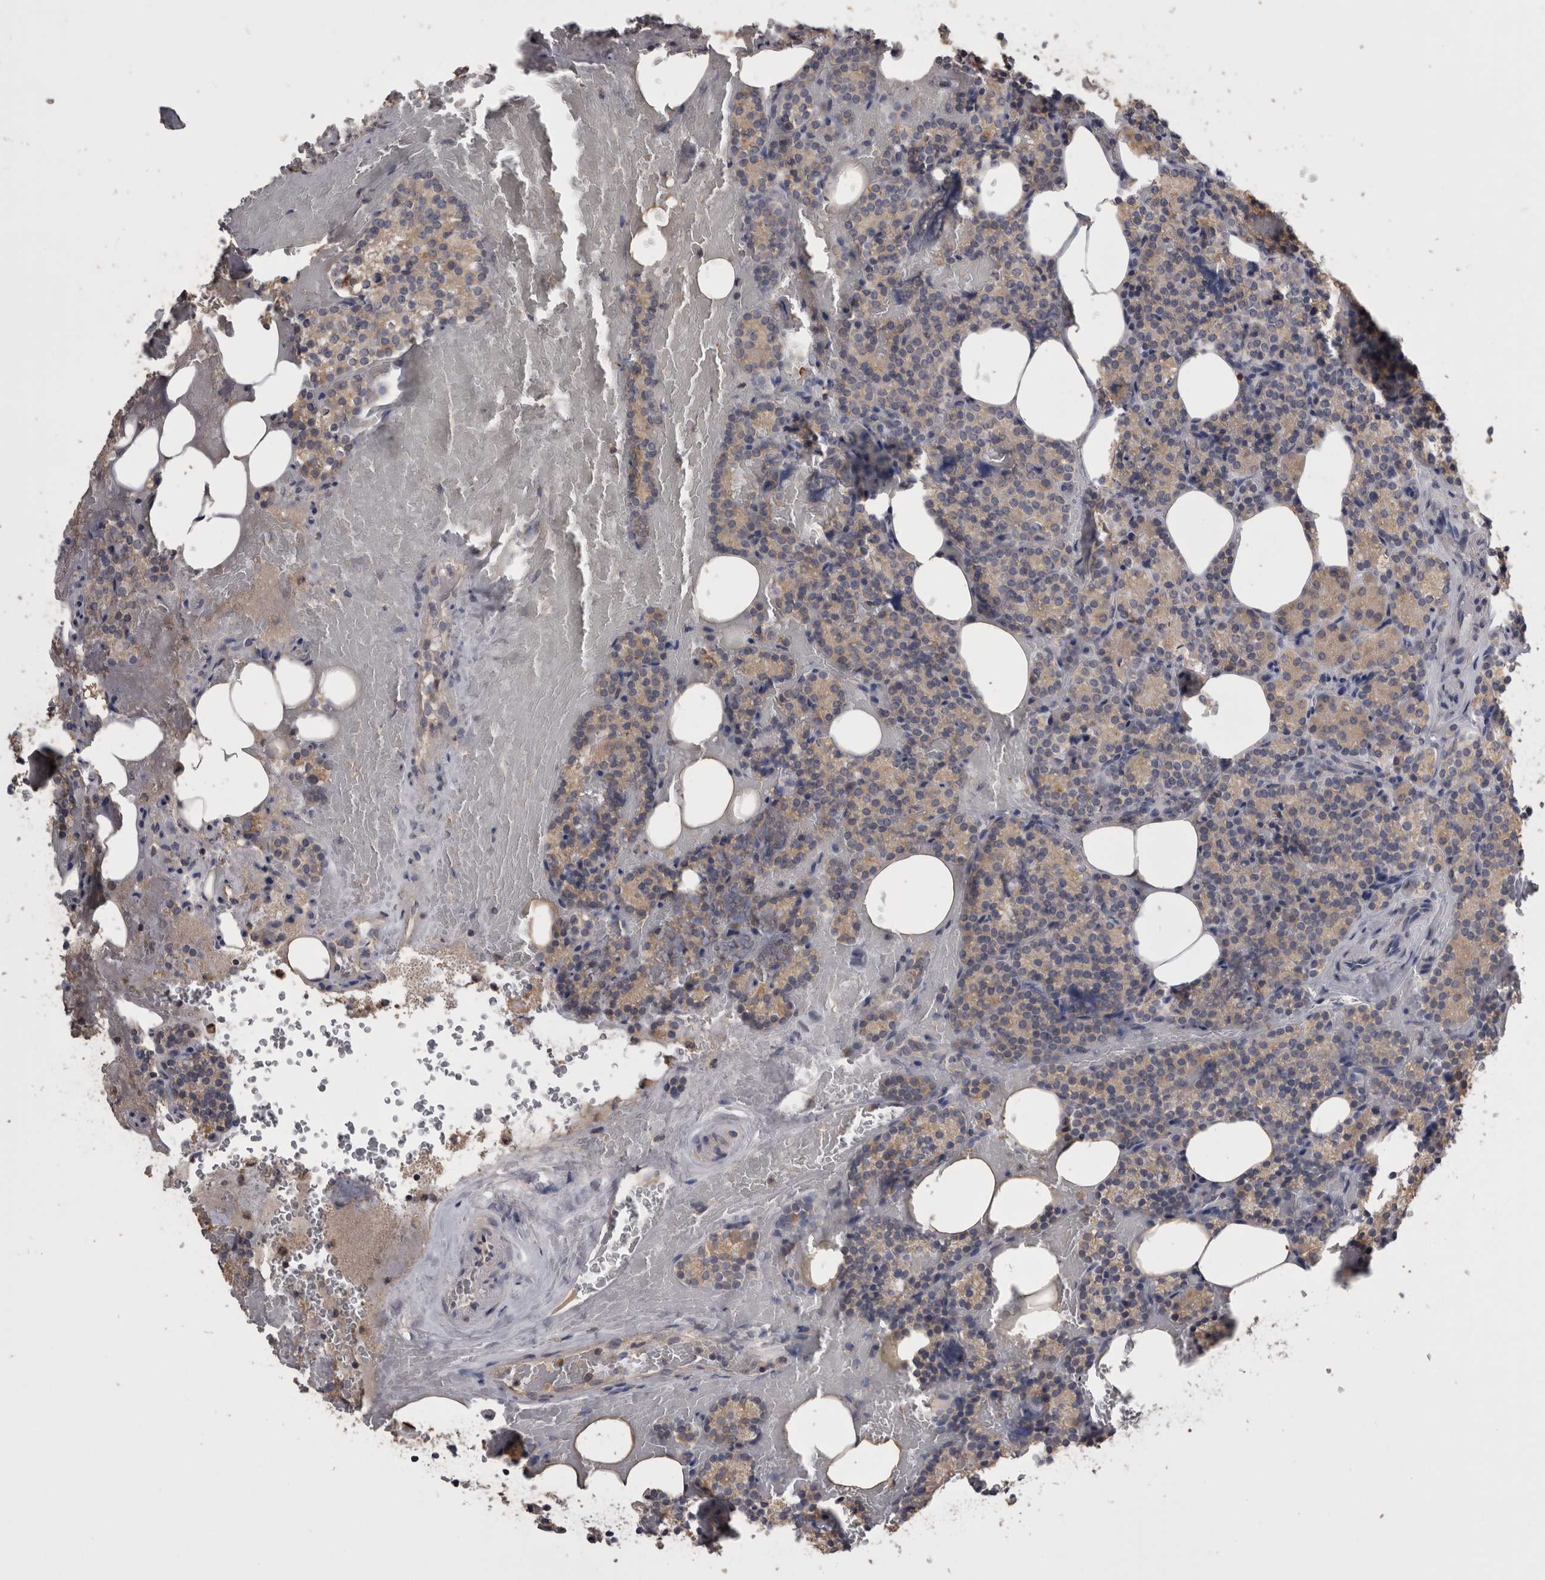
{"staining": {"intensity": "weak", "quantity": "25%-75%", "location": "cytoplasmic/membranous"}, "tissue": "parathyroid gland", "cell_type": "Glandular cells", "image_type": "normal", "snomed": [{"axis": "morphology", "description": "Normal tissue, NOS"}, {"axis": "topography", "description": "Parathyroid gland"}], "caption": "Benign parathyroid gland displays weak cytoplasmic/membranous positivity in approximately 25%-75% of glandular cells Using DAB (3,3'-diaminobenzidine) (brown) and hematoxylin (blue) stains, captured at high magnification using brightfield microscopy..", "gene": "ANXA13", "patient": {"sex": "female", "age": 78}}